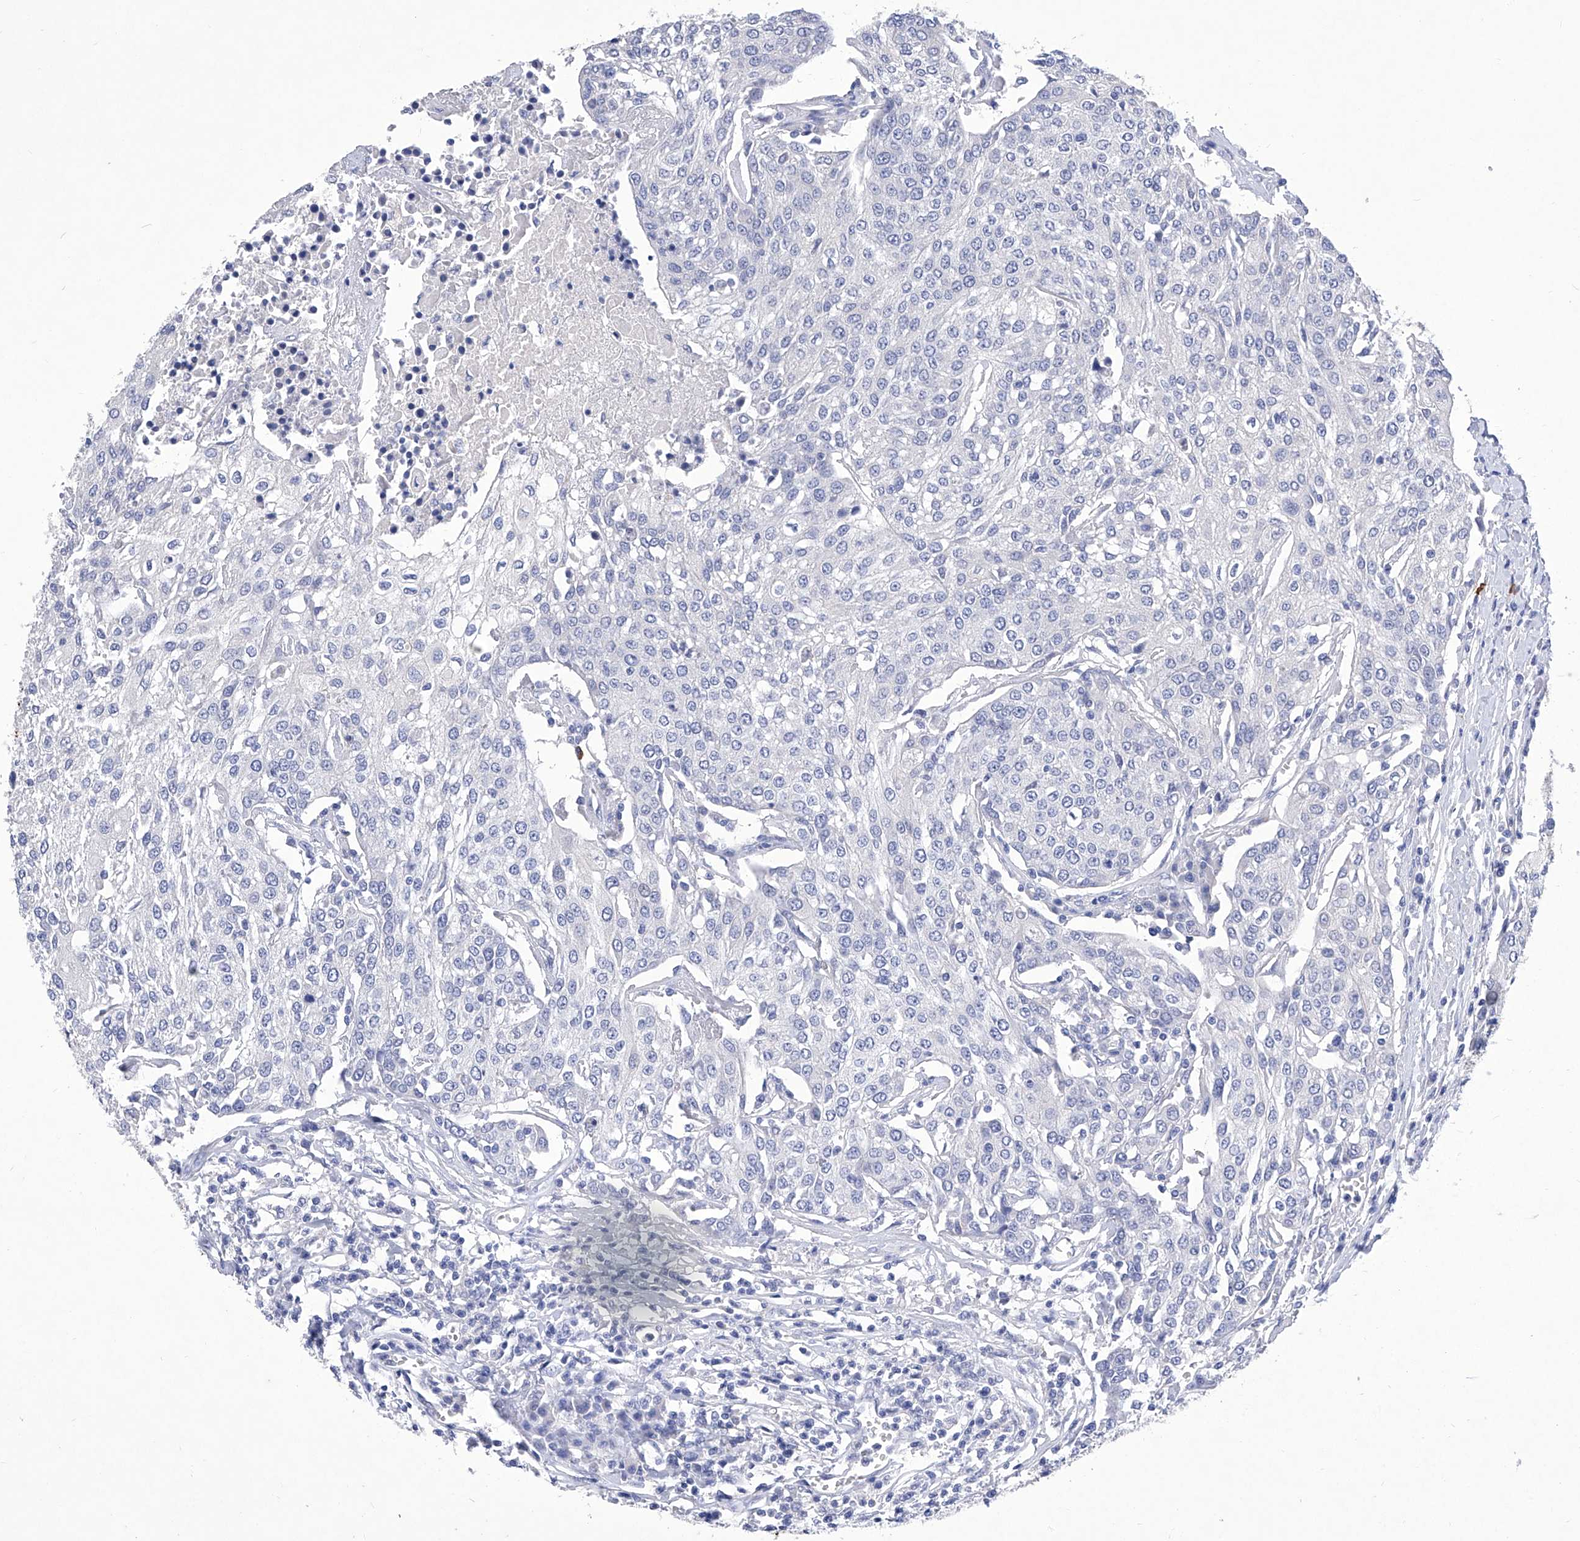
{"staining": {"intensity": "negative", "quantity": "none", "location": "none"}, "tissue": "urothelial cancer", "cell_type": "Tumor cells", "image_type": "cancer", "snomed": [{"axis": "morphology", "description": "Urothelial carcinoma, High grade"}, {"axis": "topography", "description": "Urinary bladder"}], "caption": "Tumor cells are negative for protein expression in human urothelial carcinoma (high-grade).", "gene": "IFNL2", "patient": {"sex": "female", "age": 85}}